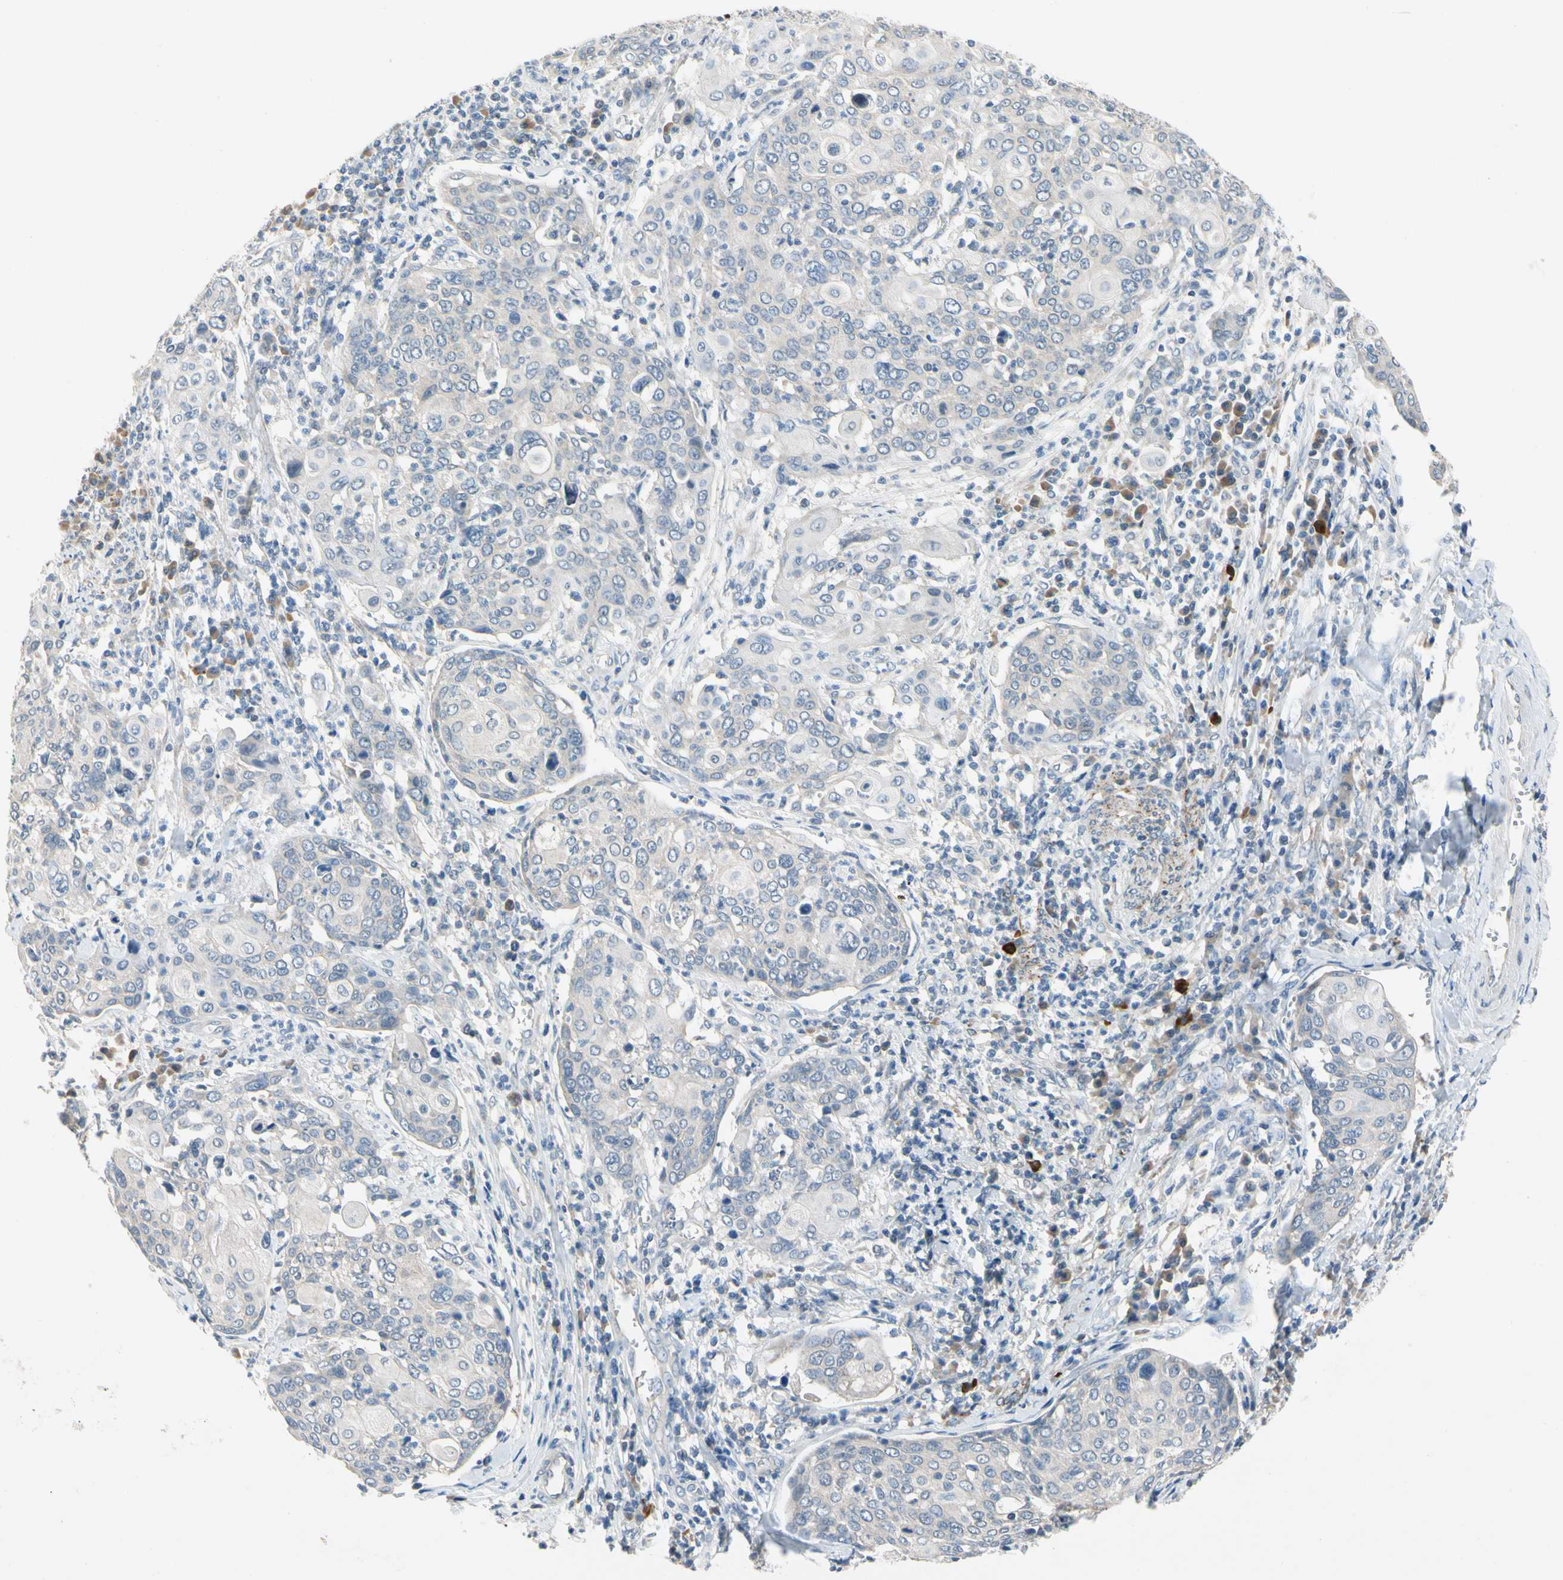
{"staining": {"intensity": "negative", "quantity": "none", "location": "none"}, "tissue": "cervical cancer", "cell_type": "Tumor cells", "image_type": "cancer", "snomed": [{"axis": "morphology", "description": "Squamous cell carcinoma, NOS"}, {"axis": "topography", "description": "Cervix"}], "caption": "The photomicrograph exhibits no significant staining in tumor cells of cervical squamous cell carcinoma.", "gene": "SLC27A6", "patient": {"sex": "female", "age": 40}}